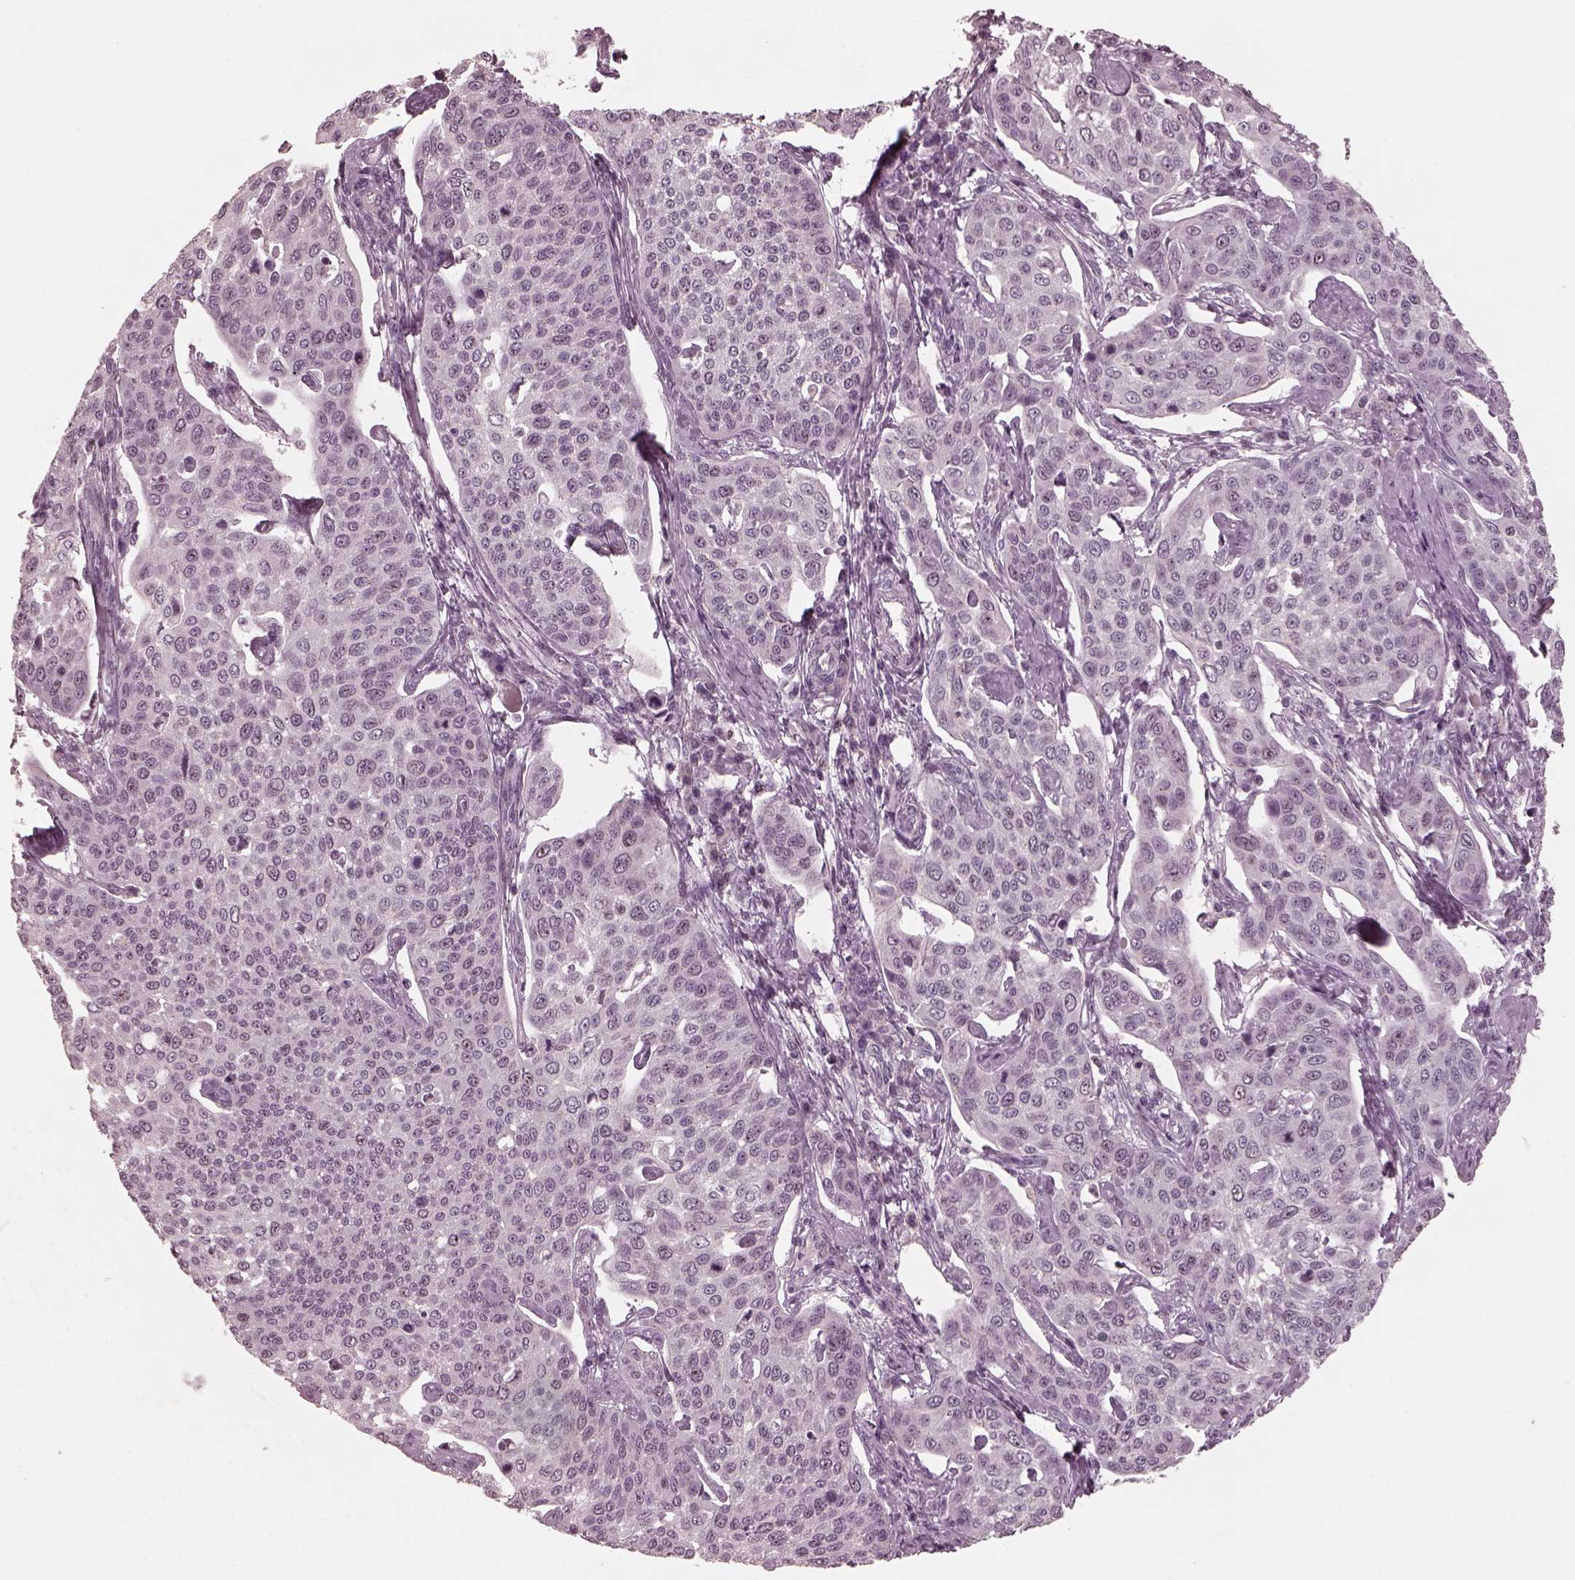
{"staining": {"intensity": "negative", "quantity": "none", "location": "none"}, "tissue": "cervical cancer", "cell_type": "Tumor cells", "image_type": "cancer", "snomed": [{"axis": "morphology", "description": "Squamous cell carcinoma, NOS"}, {"axis": "topography", "description": "Cervix"}], "caption": "Immunohistochemical staining of cervical squamous cell carcinoma demonstrates no significant expression in tumor cells. (Stains: DAB IHC with hematoxylin counter stain, Microscopy: brightfield microscopy at high magnification).", "gene": "SAXO1", "patient": {"sex": "female", "age": 34}}